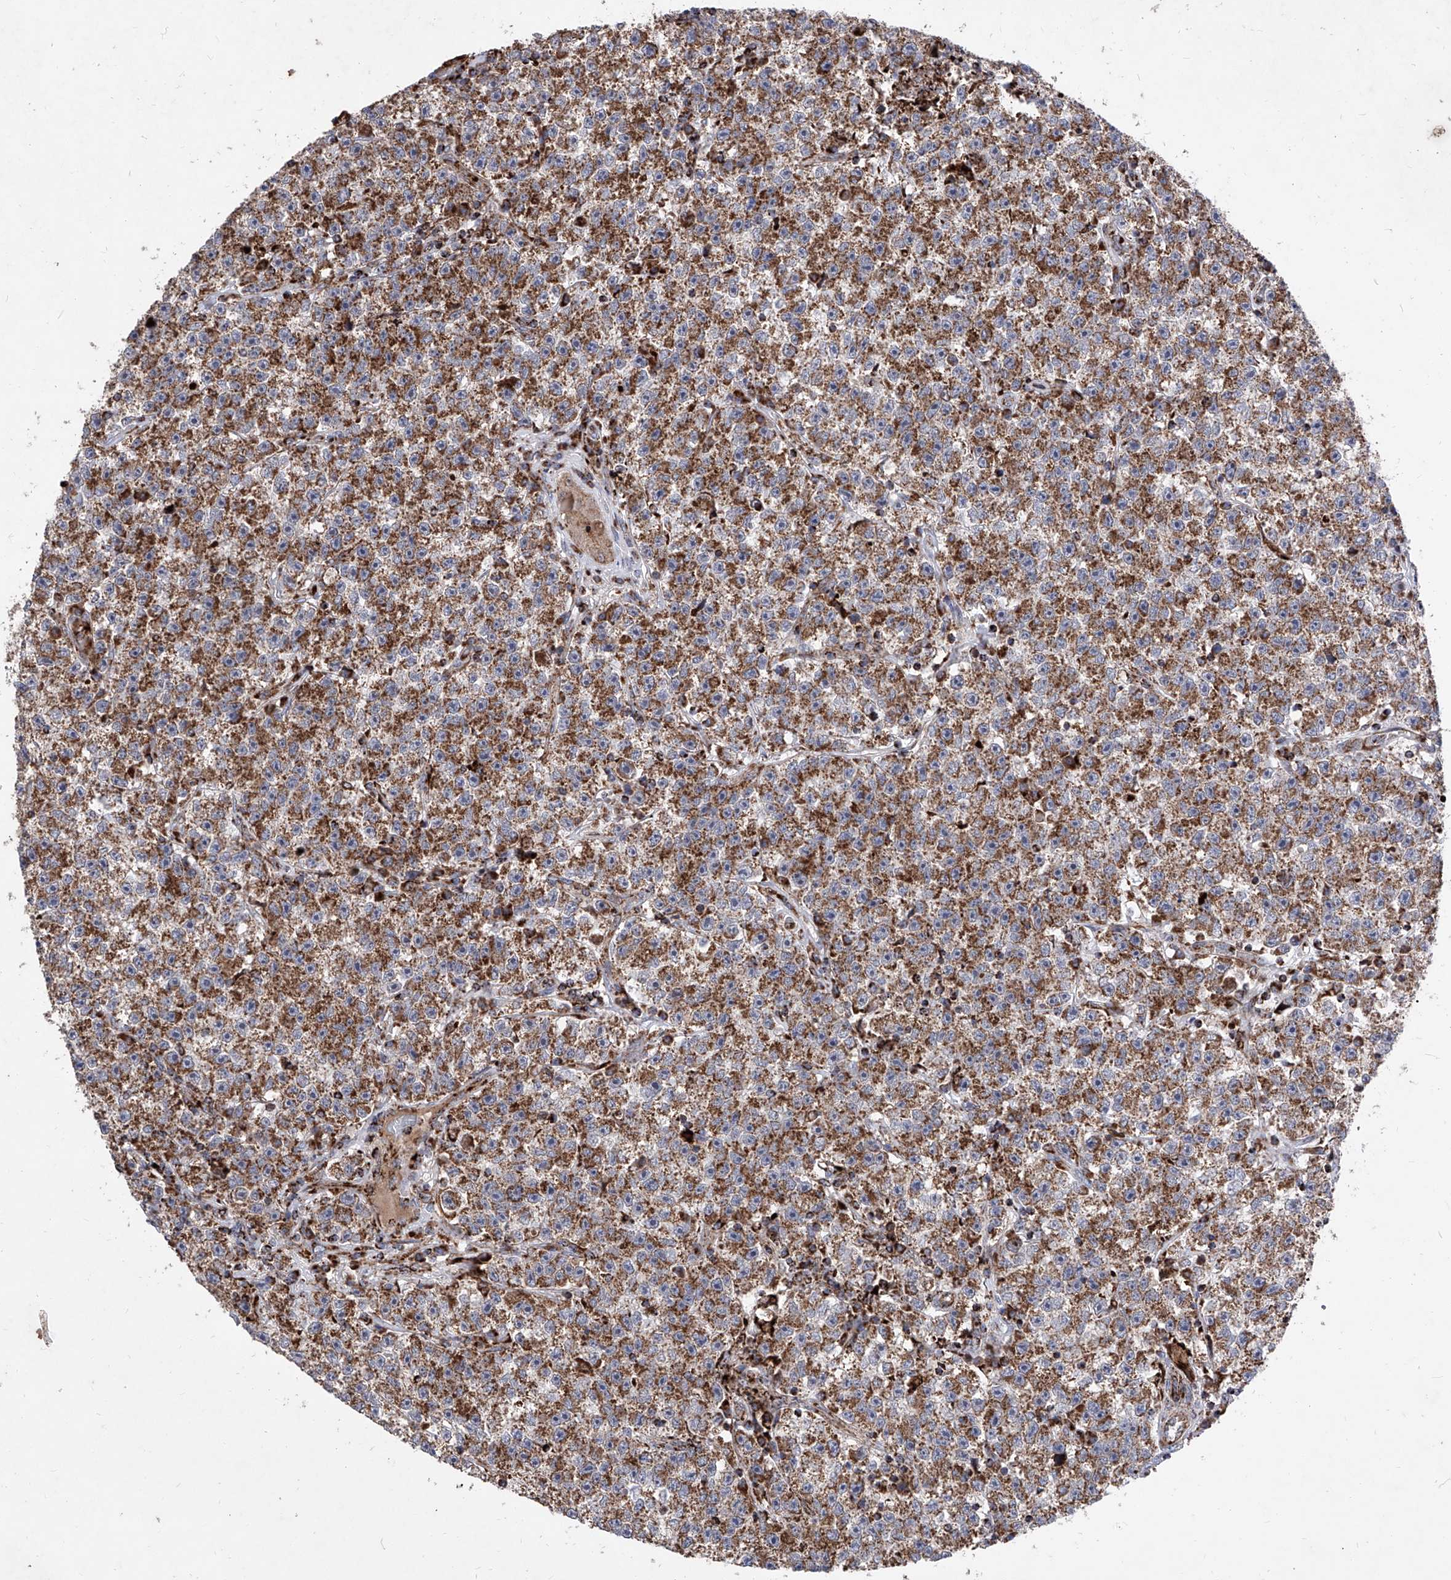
{"staining": {"intensity": "strong", "quantity": ">75%", "location": "cytoplasmic/membranous"}, "tissue": "testis cancer", "cell_type": "Tumor cells", "image_type": "cancer", "snomed": [{"axis": "morphology", "description": "Seminoma, NOS"}, {"axis": "topography", "description": "Testis"}], "caption": "Immunohistochemical staining of human testis seminoma demonstrates high levels of strong cytoplasmic/membranous staining in about >75% of tumor cells.", "gene": "SEMA6A", "patient": {"sex": "male", "age": 22}}